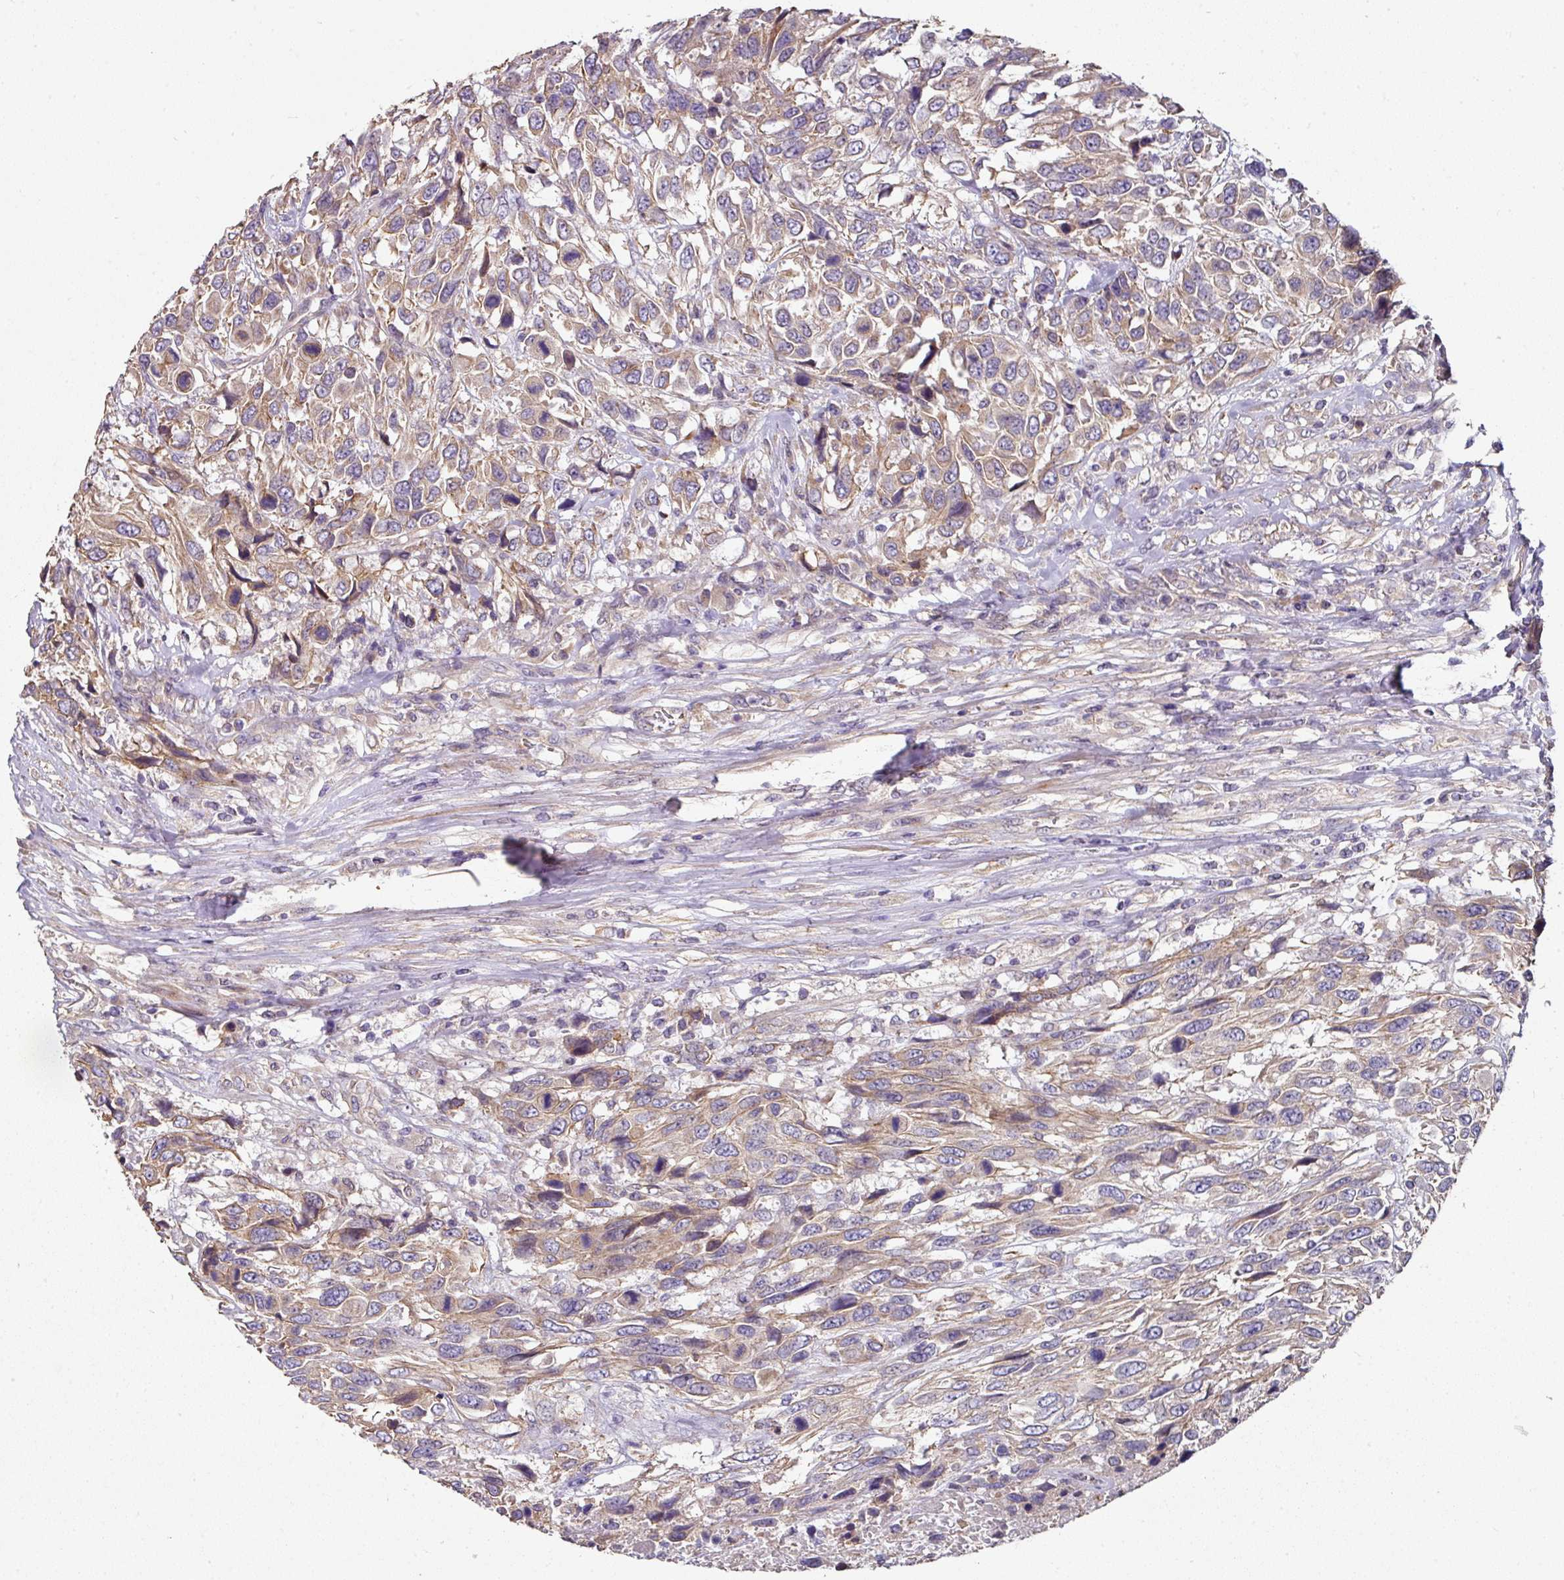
{"staining": {"intensity": "weak", "quantity": "25%-75%", "location": "cytoplasmic/membranous"}, "tissue": "urothelial cancer", "cell_type": "Tumor cells", "image_type": "cancer", "snomed": [{"axis": "morphology", "description": "Urothelial carcinoma, High grade"}, {"axis": "topography", "description": "Urinary bladder"}], "caption": "A brown stain highlights weak cytoplasmic/membranous expression of a protein in human high-grade urothelial carcinoma tumor cells. (Brightfield microscopy of DAB IHC at high magnification).", "gene": "C4orf48", "patient": {"sex": "female", "age": 70}}